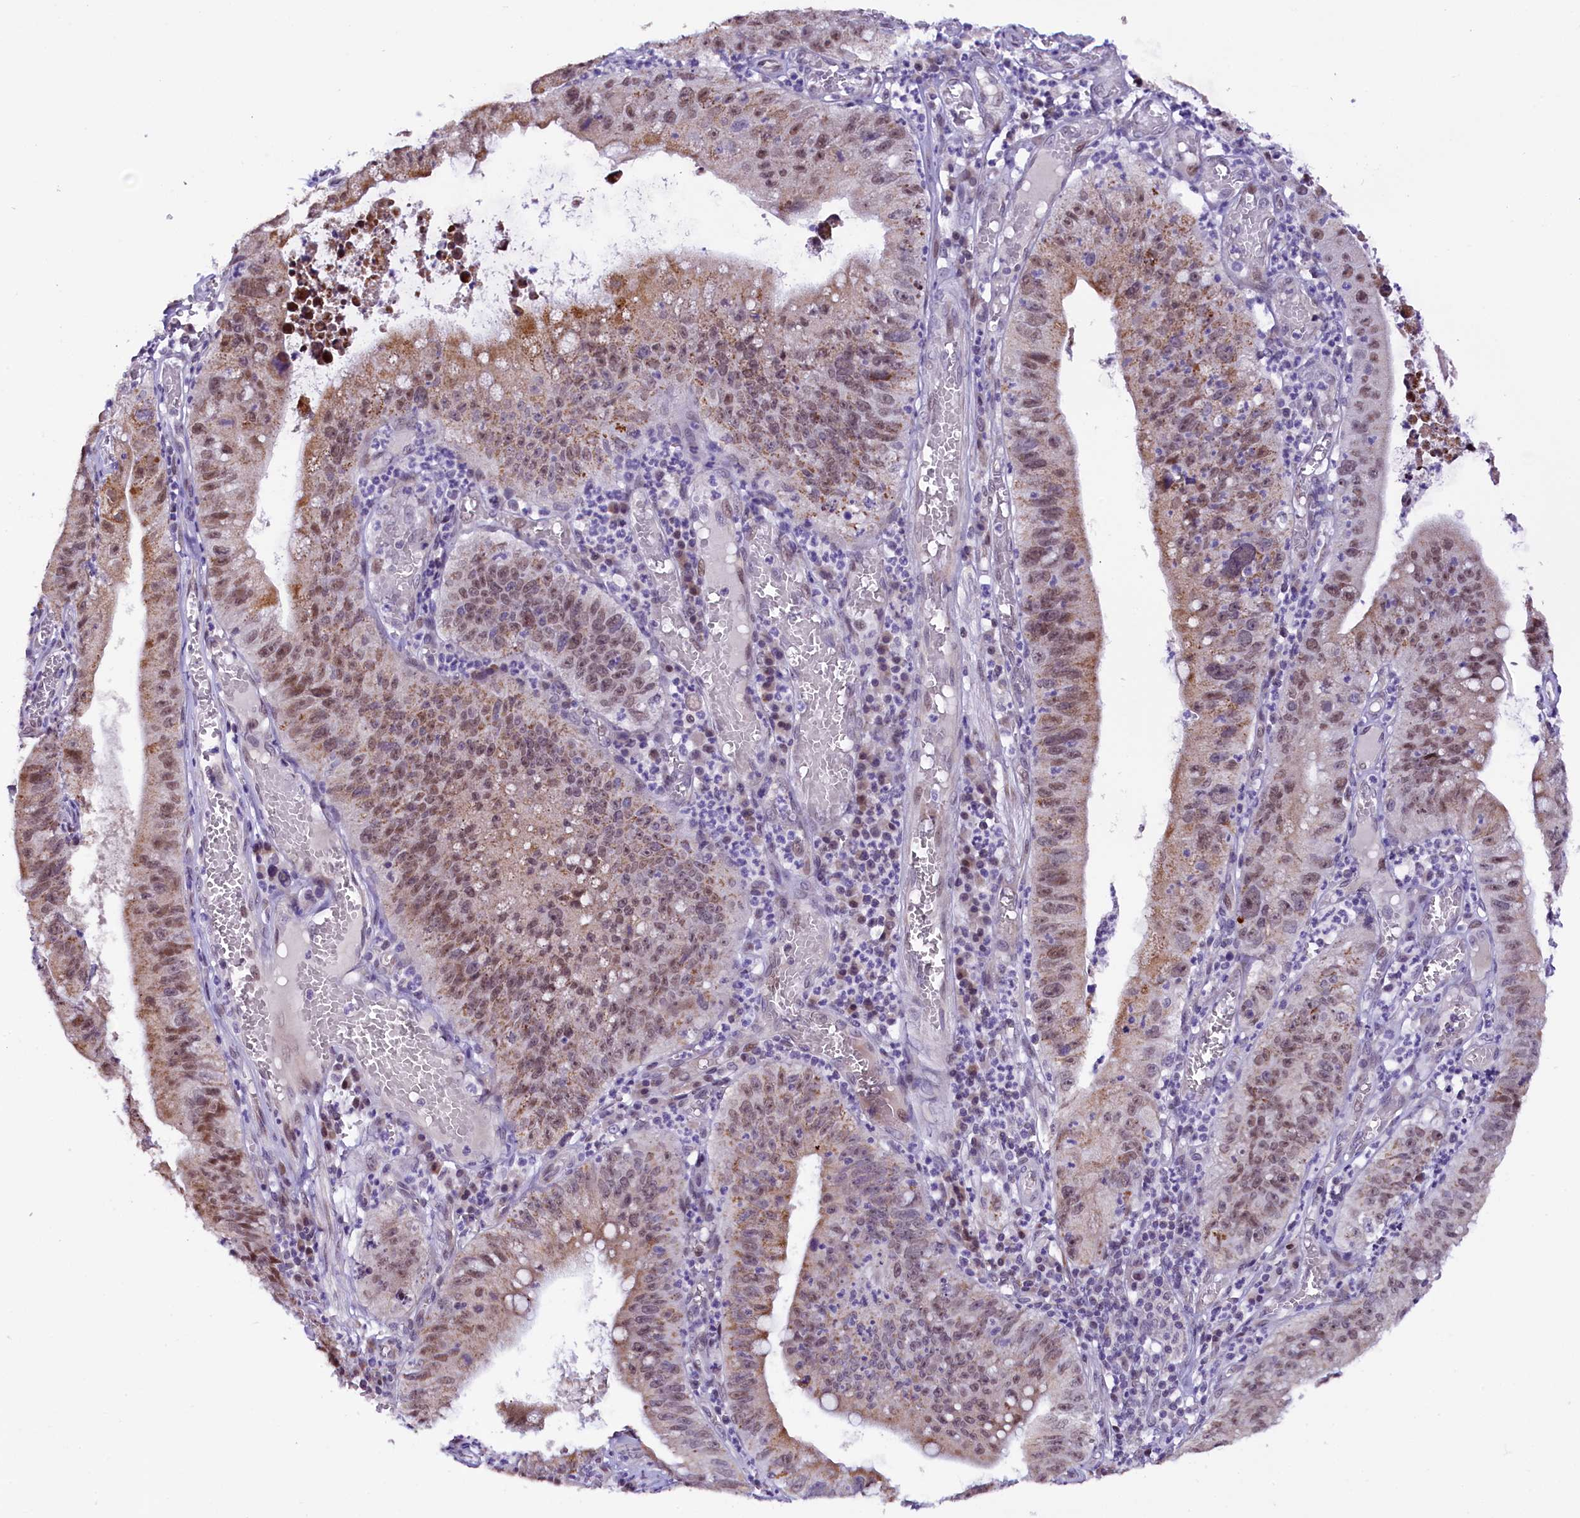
{"staining": {"intensity": "moderate", "quantity": ">75%", "location": "cytoplasmic/membranous,nuclear"}, "tissue": "stomach cancer", "cell_type": "Tumor cells", "image_type": "cancer", "snomed": [{"axis": "morphology", "description": "Adenocarcinoma, NOS"}, {"axis": "topography", "description": "Stomach"}], "caption": "This photomicrograph displays IHC staining of human stomach cancer, with medium moderate cytoplasmic/membranous and nuclear positivity in approximately >75% of tumor cells.", "gene": "RPUSD2", "patient": {"sex": "male", "age": 59}}